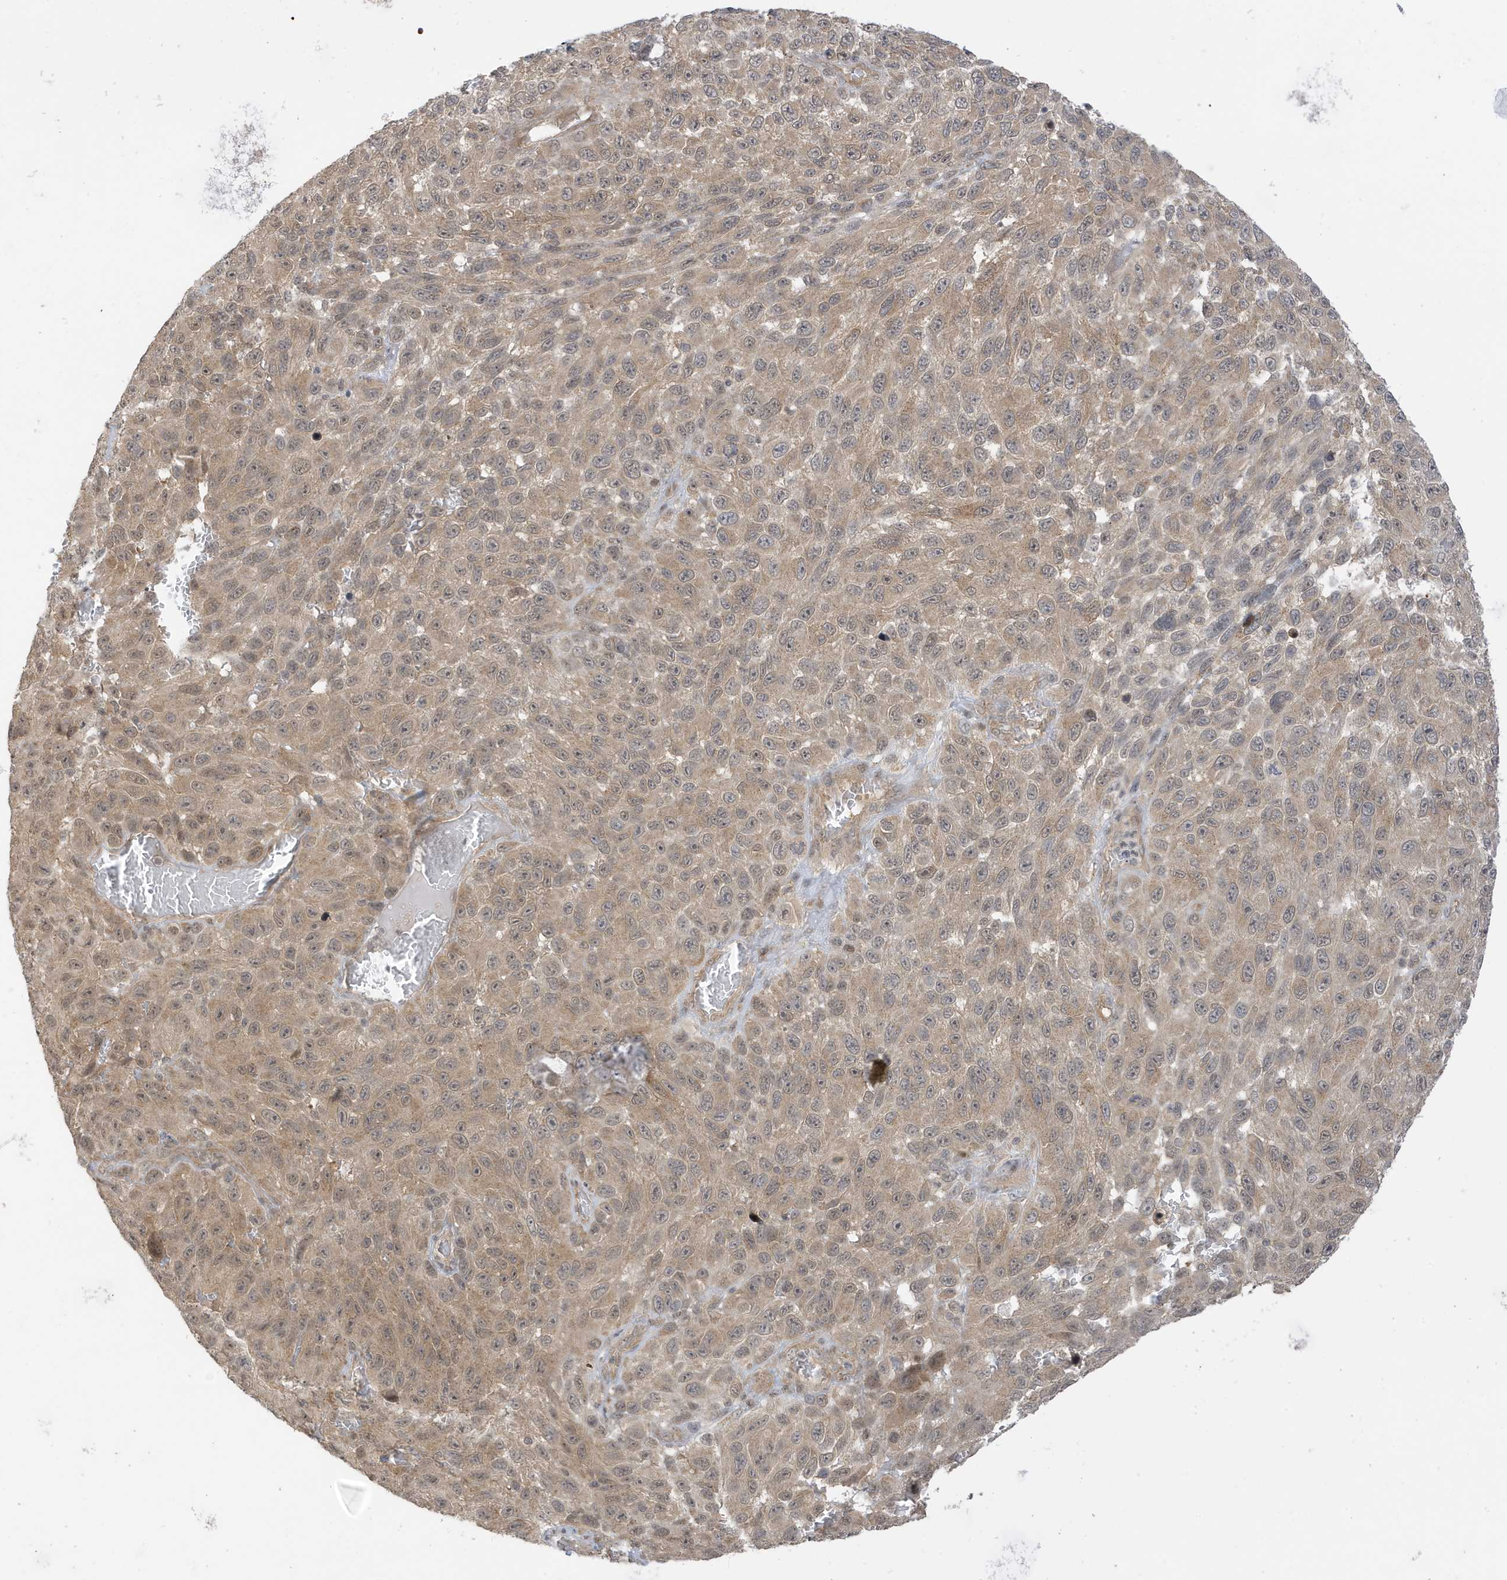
{"staining": {"intensity": "weak", "quantity": ">75%", "location": "cytoplasmic/membranous,nuclear"}, "tissue": "melanoma", "cell_type": "Tumor cells", "image_type": "cancer", "snomed": [{"axis": "morphology", "description": "Malignant melanoma, NOS"}, {"axis": "topography", "description": "Skin"}], "caption": "Melanoma was stained to show a protein in brown. There is low levels of weak cytoplasmic/membranous and nuclear staining in approximately >75% of tumor cells.", "gene": "TAB3", "patient": {"sex": "female", "age": 94}}